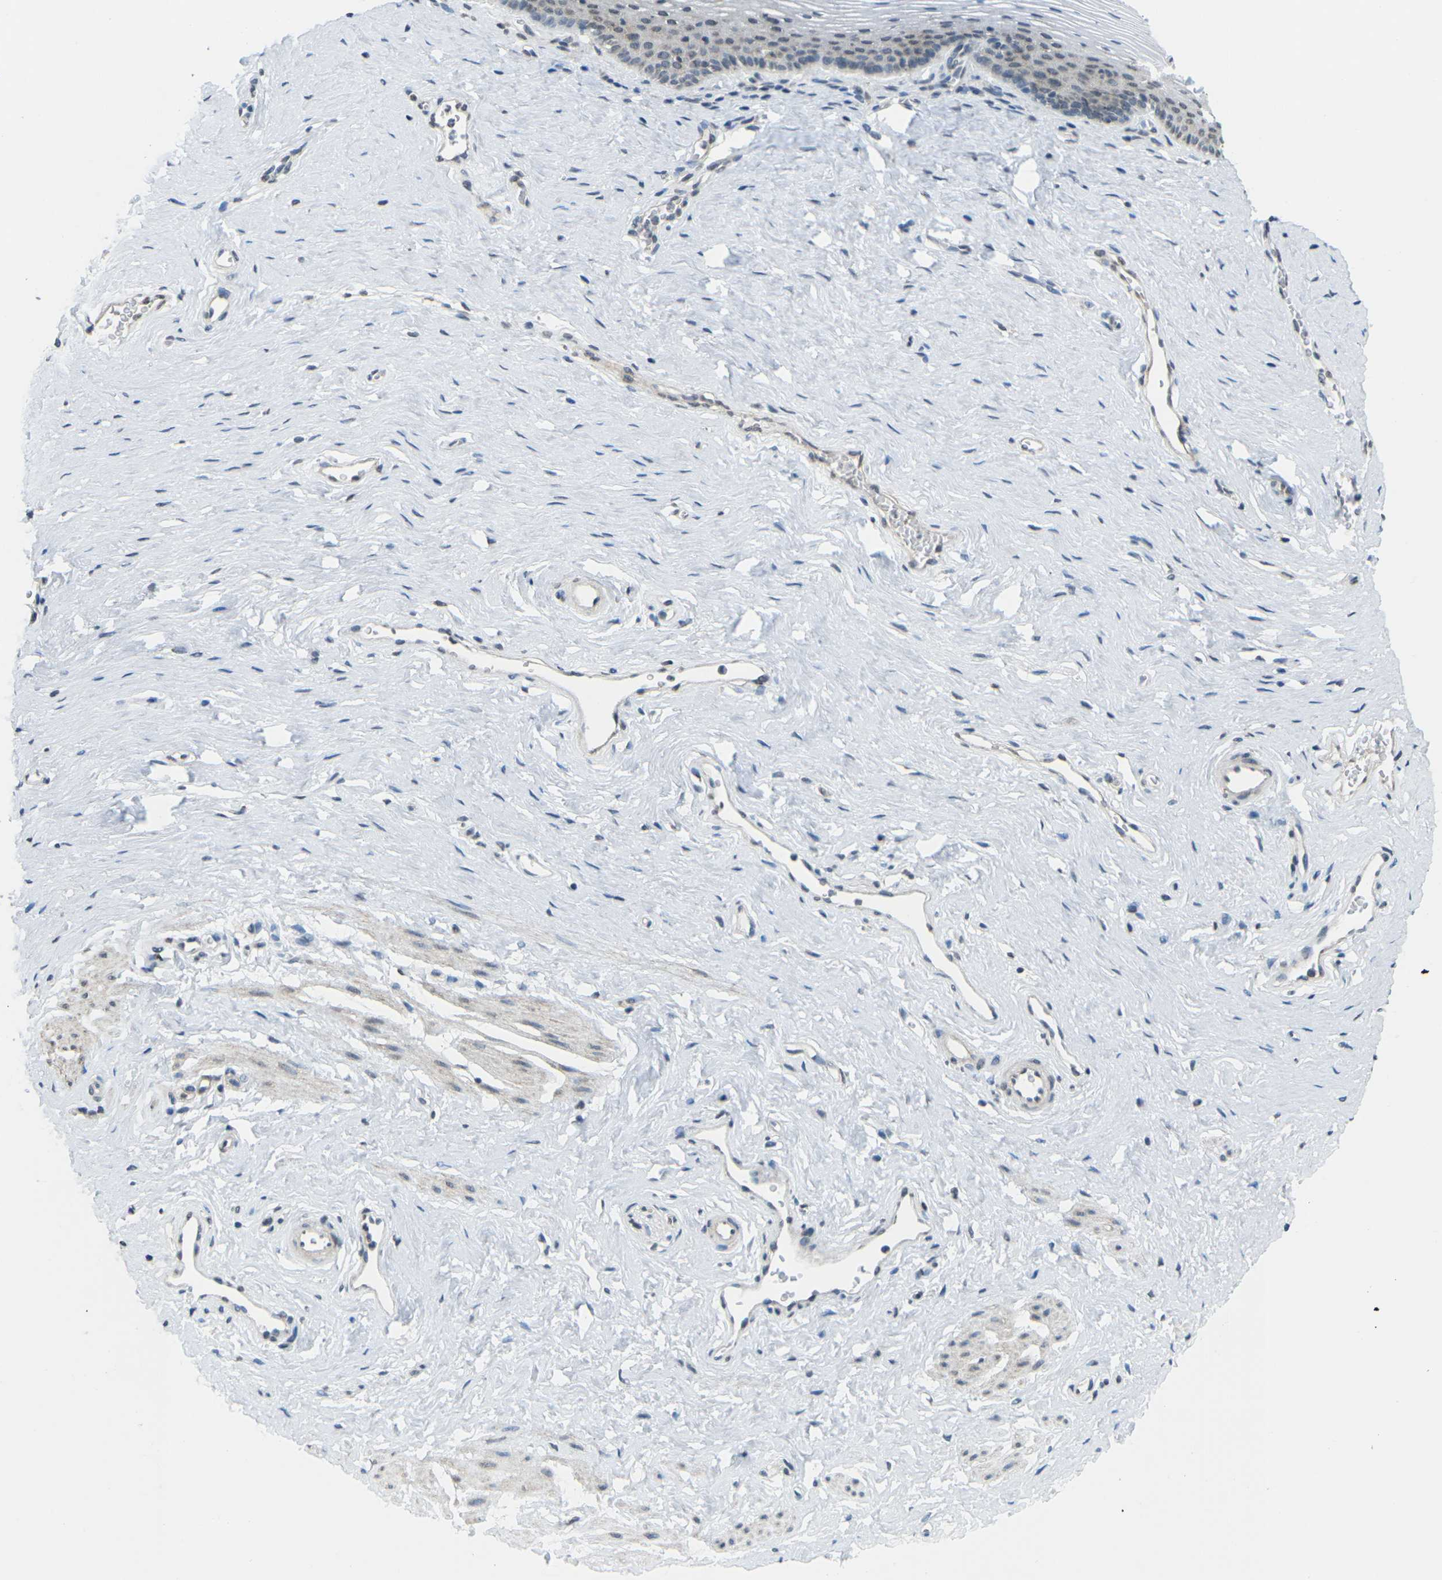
{"staining": {"intensity": "negative", "quantity": "none", "location": "none"}, "tissue": "vagina", "cell_type": "Squamous epithelial cells", "image_type": "normal", "snomed": [{"axis": "morphology", "description": "Normal tissue, NOS"}, {"axis": "topography", "description": "Vagina"}], "caption": "Immunohistochemical staining of normal vagina demonstrates no significant staining in squamous epithelial cells. (DAB immunohistochemistry (IHC), high magnification).", "gene": "TFR2", "patient": {"sex": "female", "age": 32}}